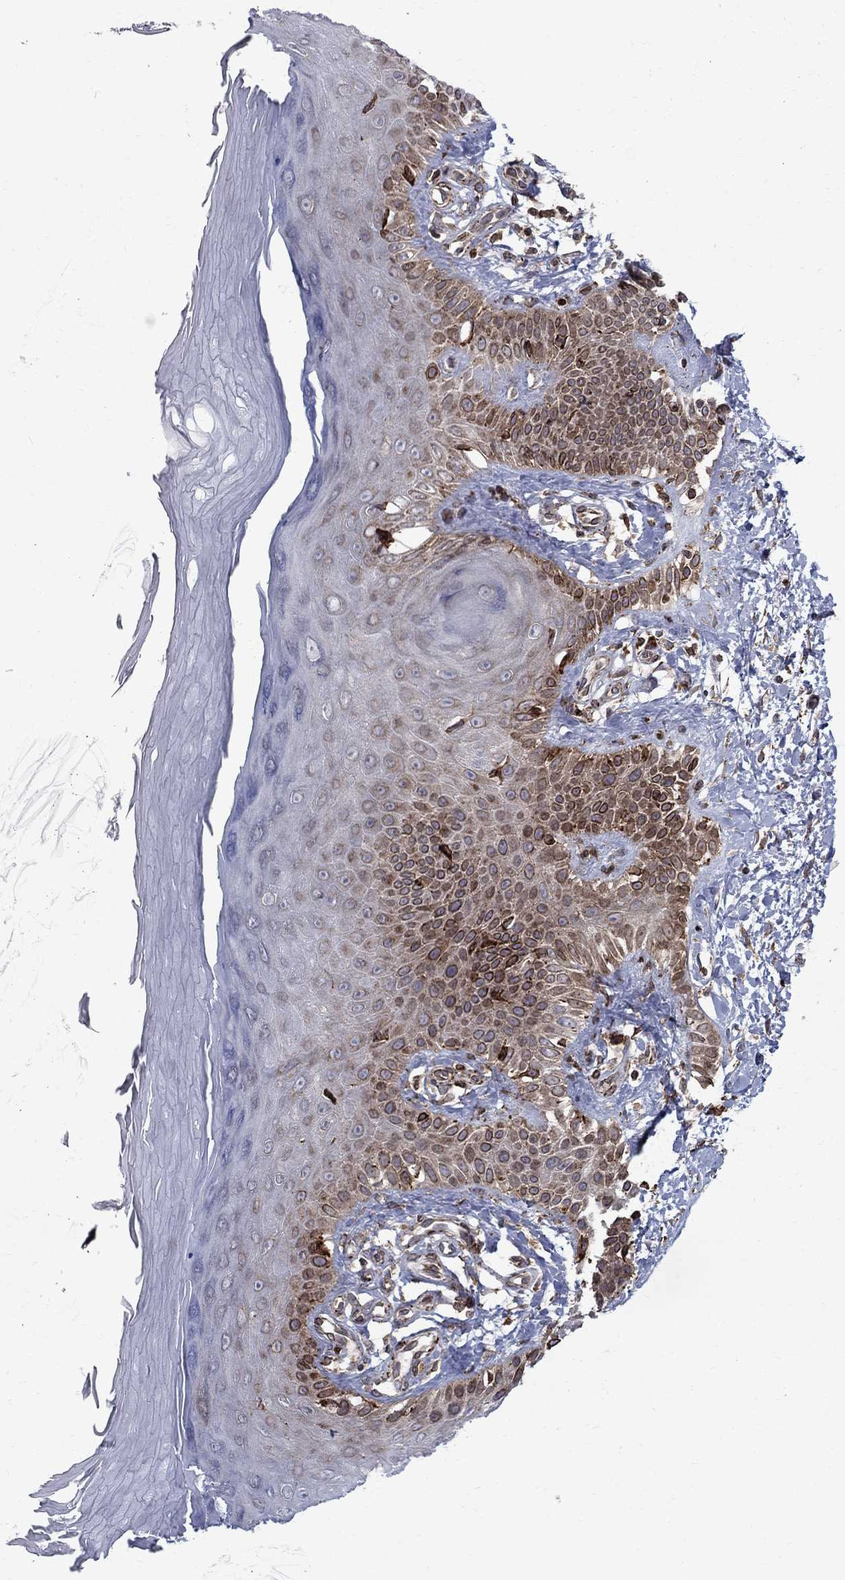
{"staining": {"intensity": "strong", "quantity": "25%-75%", "location": "nuclear"}, "tissue": "skin", "cell_type": "Fibroblasts", "image_type": "normal", "snomed": [{"axis": "morphology", "description": "Normal tissue, NOS"}, {"axis": "morphology", "description": "Inflammation, NOS"}, {"axis": "morphology", "description": "Fibrosis, NOS"}, {"axis": "topography", "description": "Skin"}], "caption": "Normal skin was stained to show a protein in brown. There is high levels of strong nuclear positivity in about 25%-75% of fibroblasts. Immunohistochemistry (ihc) stains the protein of interest in brown and the nuclei are stained blue.", "gene": "CAB39L", "patient": {"sex": "male", "age": 71}}